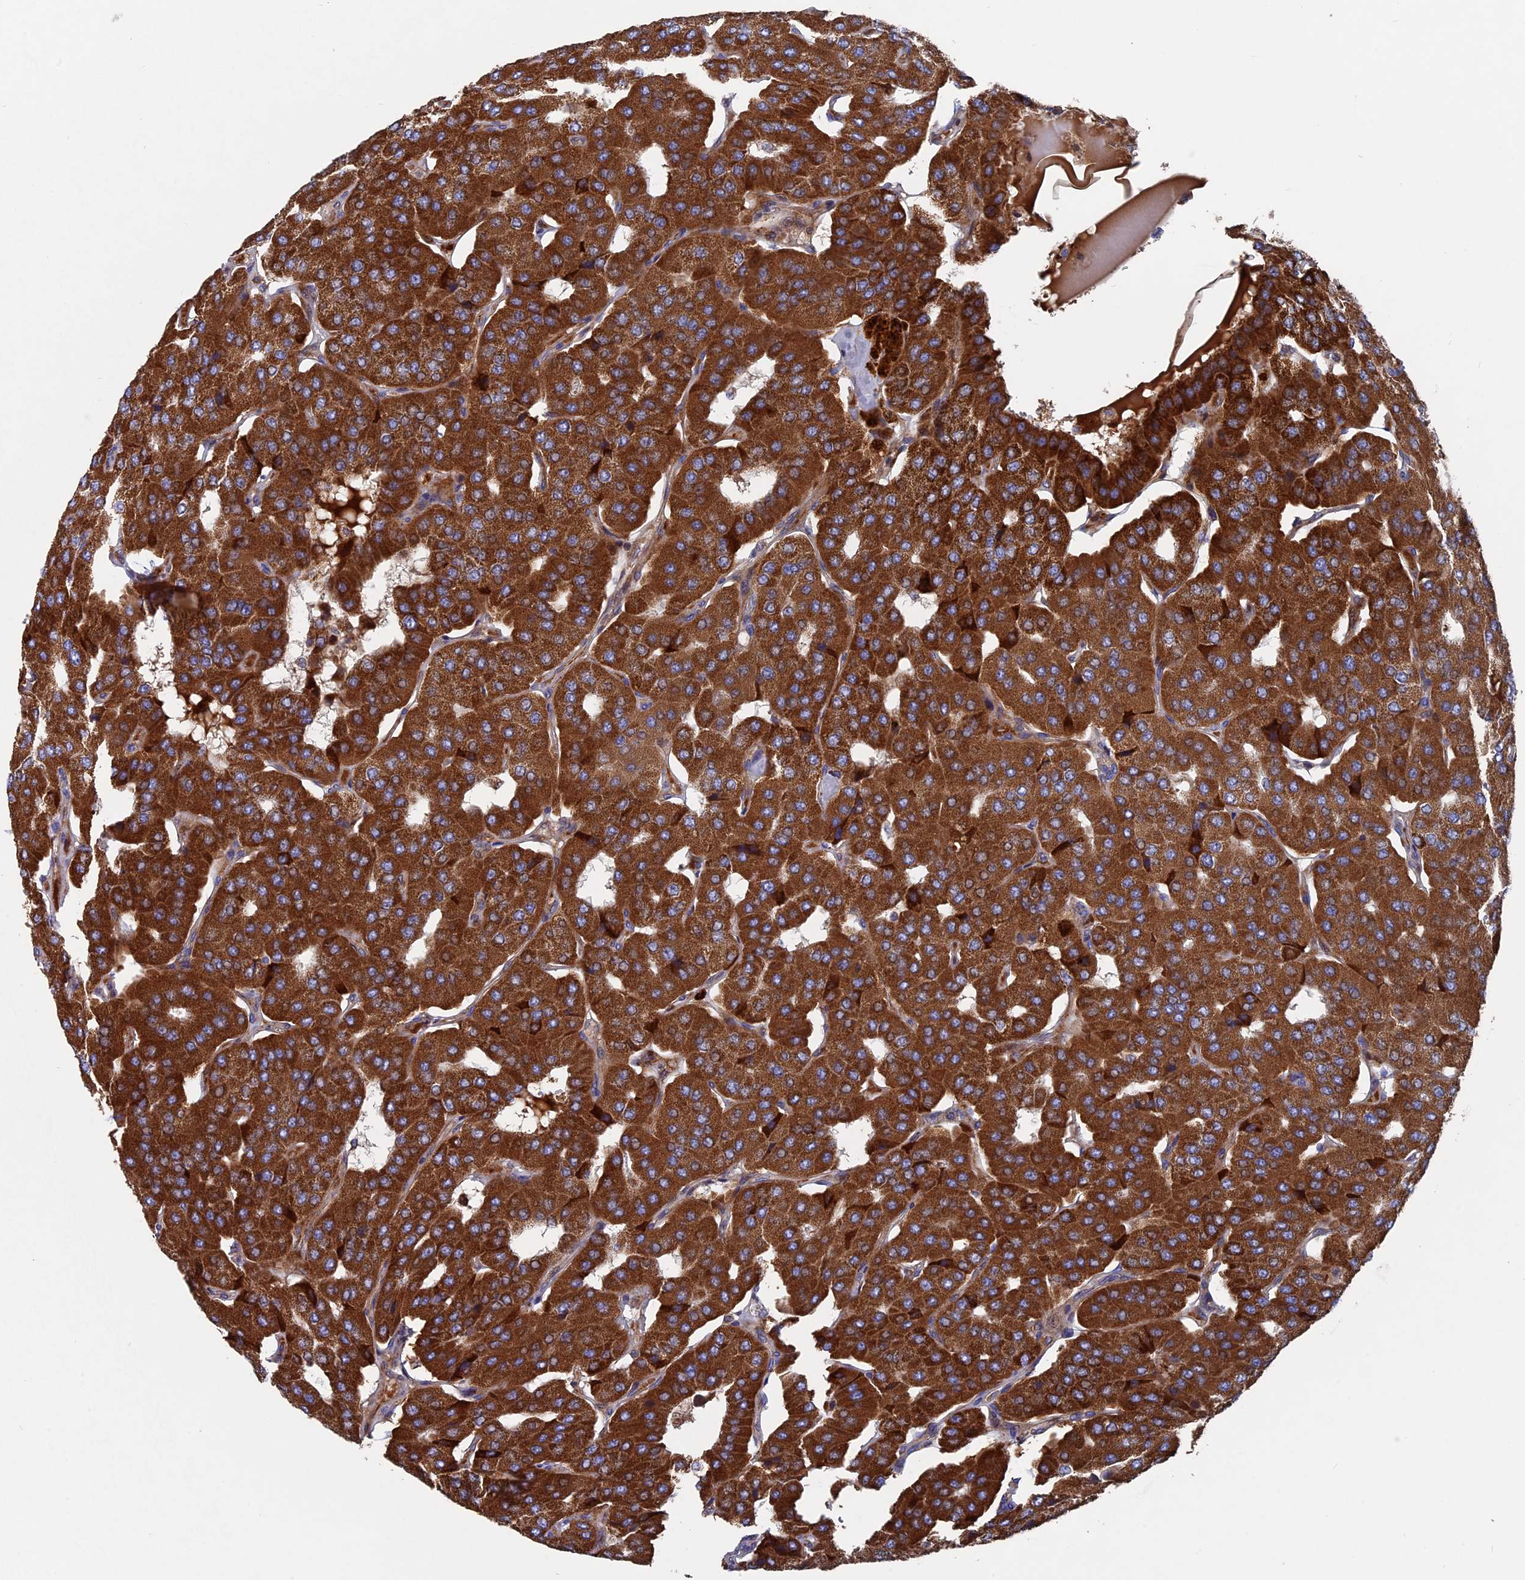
{"staining": {"intensity": "strong", "quantity": ">75%", "location": "cytoplasmic/membranous"}, "tissue": "parathyroid gland", "cell_type": "Glandular cells", "image_type": "normal", "snomed": [{"axis": "morphology", "description": "Normal tissue, NOS"}, {"axis": "morphology", "description": "Adenoma, NOS"}, {"axis": "topography", "description": "Parathyroid gland"}], "caption": "Immunohistochemistry (IHC) (DAB (3,3'-diaminobenzidine)) staining of benign parathyroid gland reveals strong cytoplasmic/membranous protein staining in about >75% of glandular cells. Immunohistochemistry (IHC) stains the protein of interest in brown and the nuclei are stained blue.", "gene": "TGFA", "patient": {"sex": "female", "age": 86}}